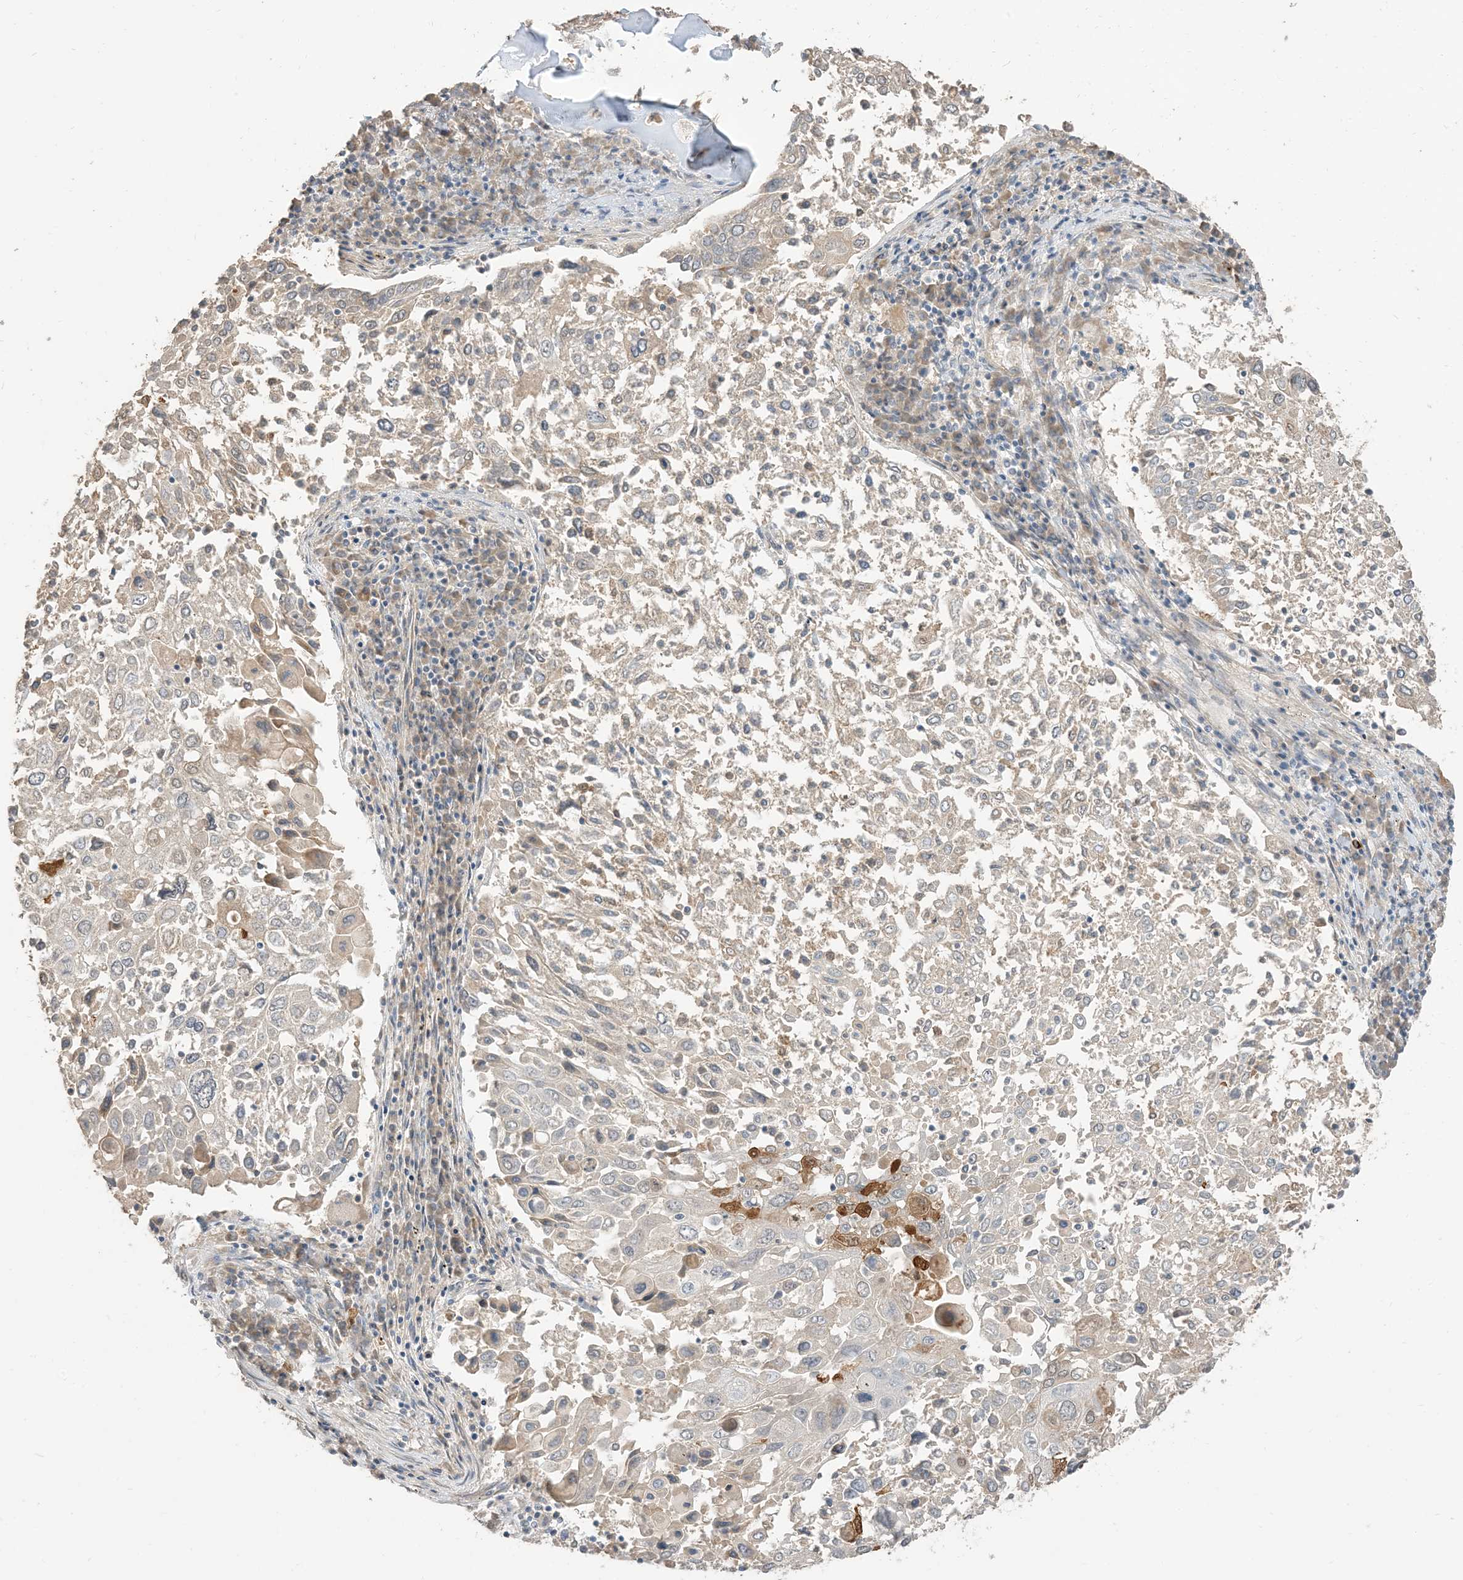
{"staining": {"intensity": "negative", "quantity": "none", "location": "none"}, "tissue": "lung cancer", "cell_type": "Tumor cells", "image_type": "cancer", "snomed": [{"axis": "morphology", "description": "Squamous cell carcinoma, NOS"}, {"axis": "topography", "description": "Lung"}], "caption": "The photomicrograph reveals no staining of tumor cells in lung cancer (squamous cell carcinoma).", "gene": "RNF175", "patient": {"sex": "male", "age": 65}}